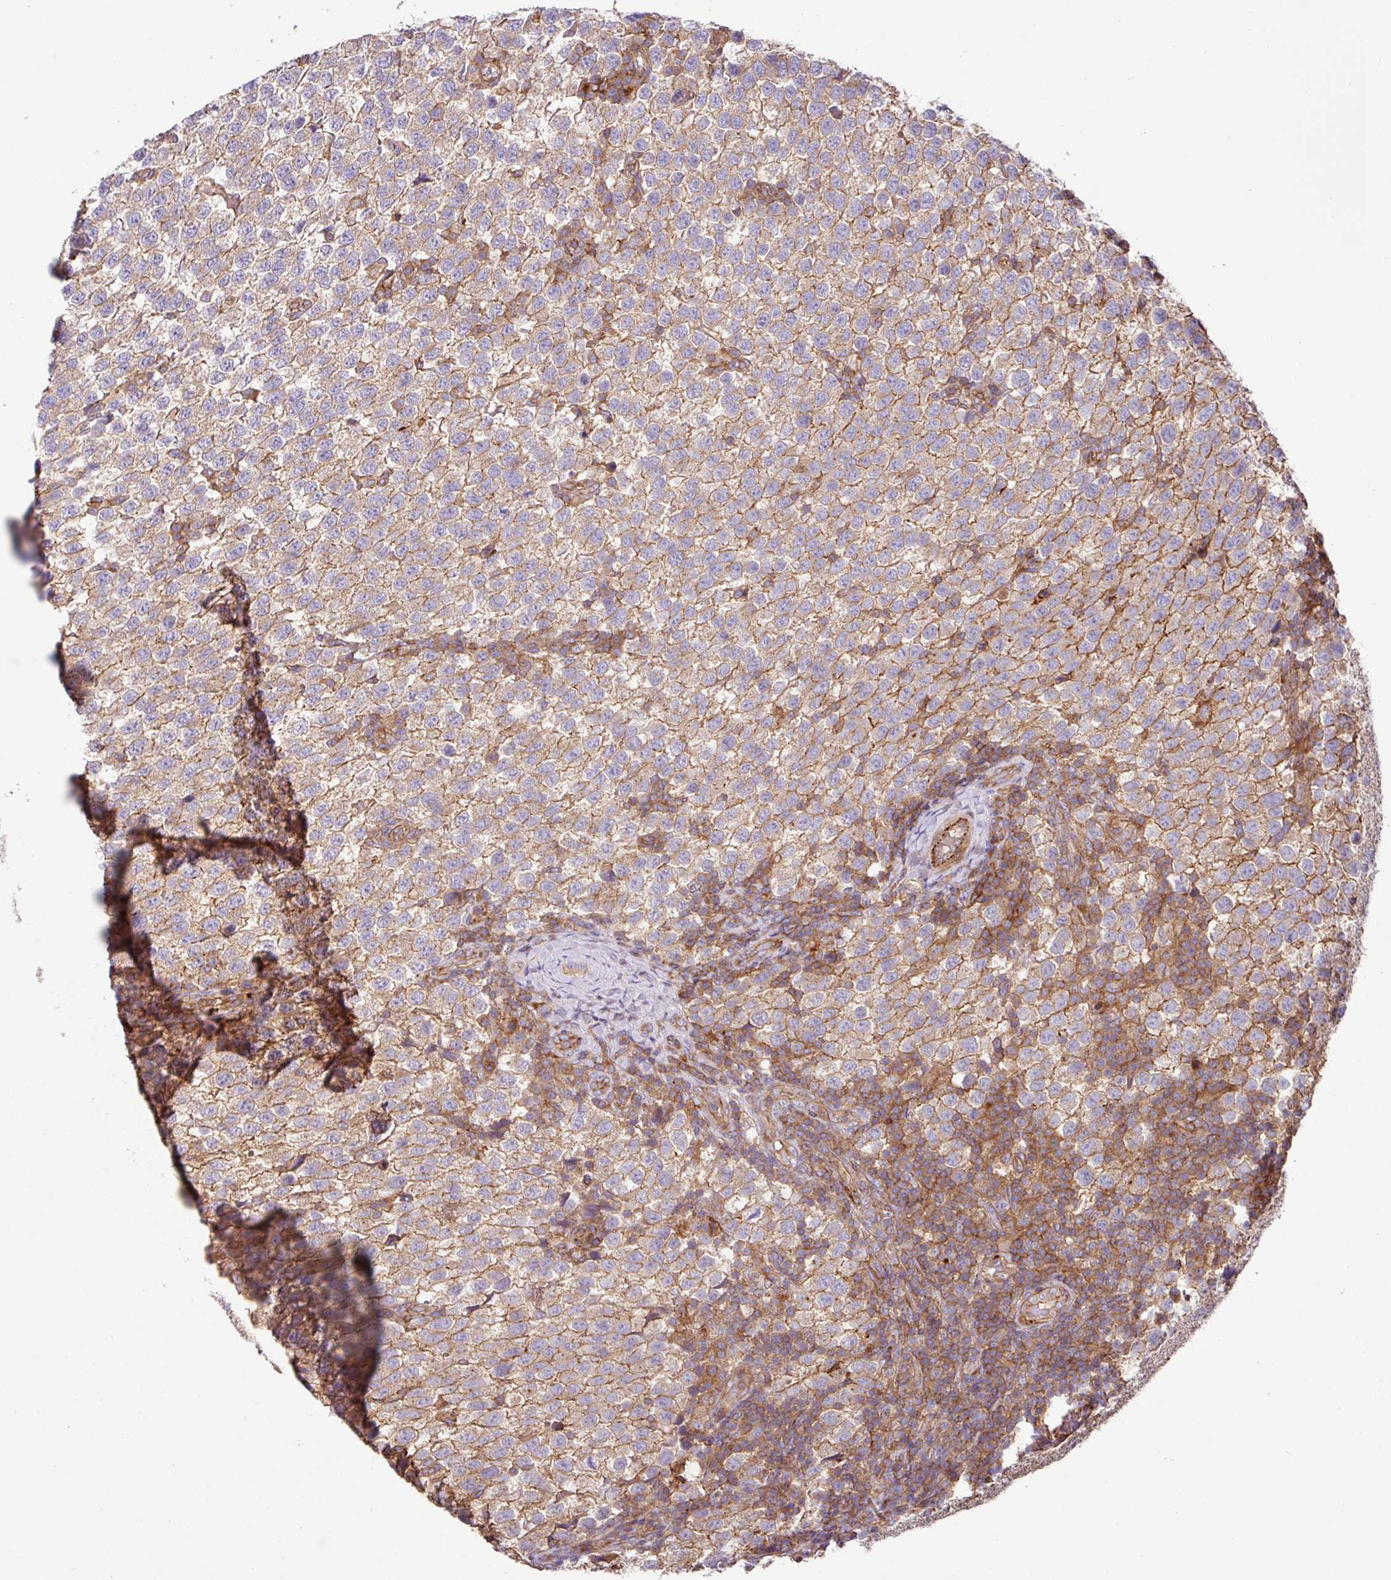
{"staining": {"intensity": "weak", "quantity": "25%-75%", "location": "cytoplasmic/membranous"}, "tissue": "testis cancer", "cell_type": "Tumor cells", "image_type": "cancer", "snomed": [{"axis": "morphology", "description": "Seminoma, NOS"}, {"axis": "topography", "description": "Testis"}], "caption": "About 25%-75% of tumor cells in human seminoma (testis) show weak cytoplasmic/membranous protein expression as visualized by brown immunohistochemical staining.", "gene": "RIC1", "patient": {"sex": "male", "age": 34}}